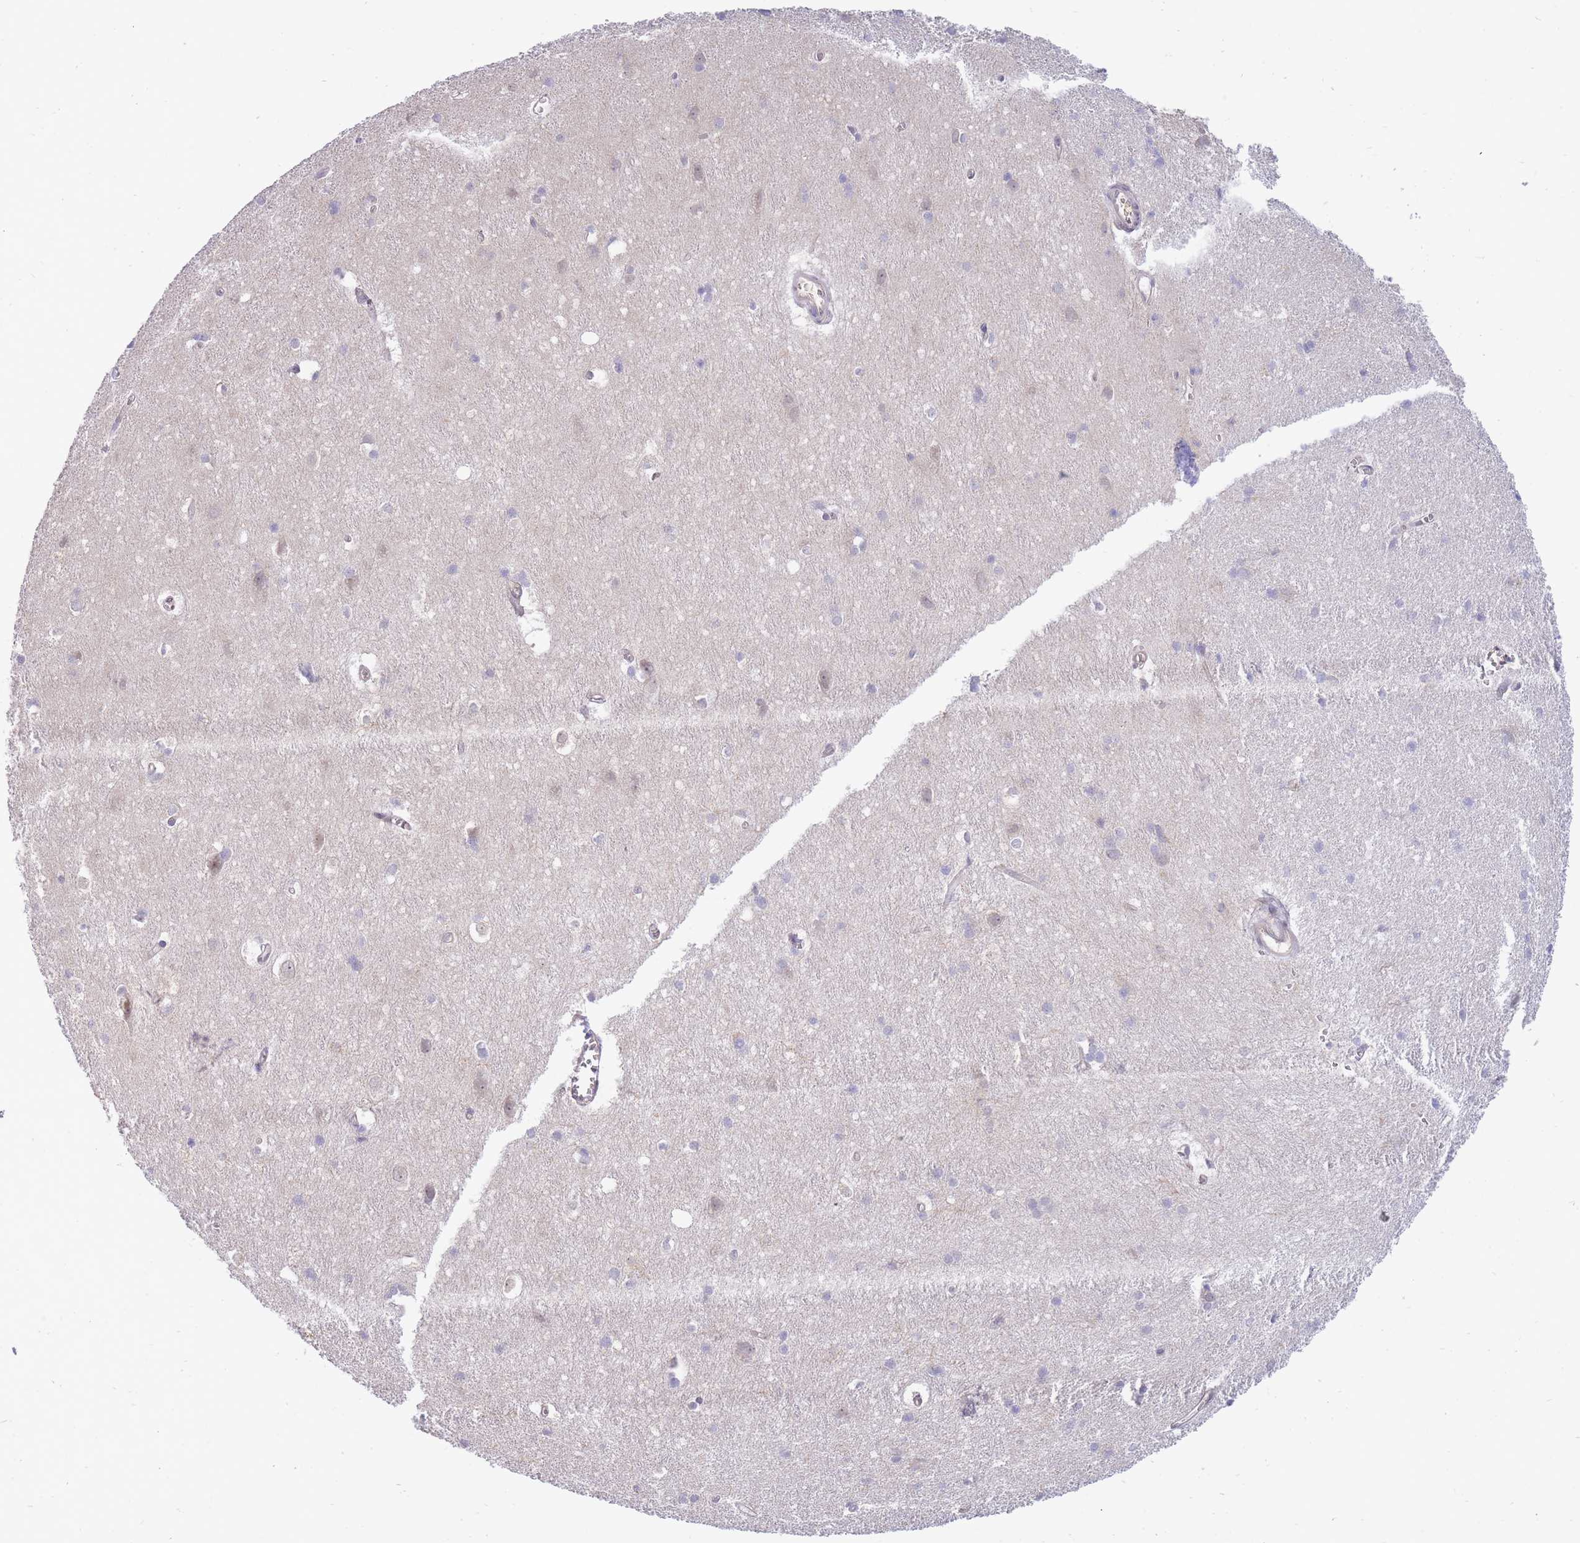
{"staining": {"intensity": "negative", "quantity": "none", "location": "none"}, "tissue": "cerebral cortex", "cell_type": "Endothelial cells", "image_type": "normal", "snomed": [{"axis": "morphology", "description": "Normal tissue, NOS"}, {"axis": "topography", "description": "Cerebral cortex"}], "caption": "Protein analysis of unremarkable cerebral cortex reveals no significant expression in endothelial cells.", "gene": "SMC6", "patient": {"sex": "male", "age": 54}}